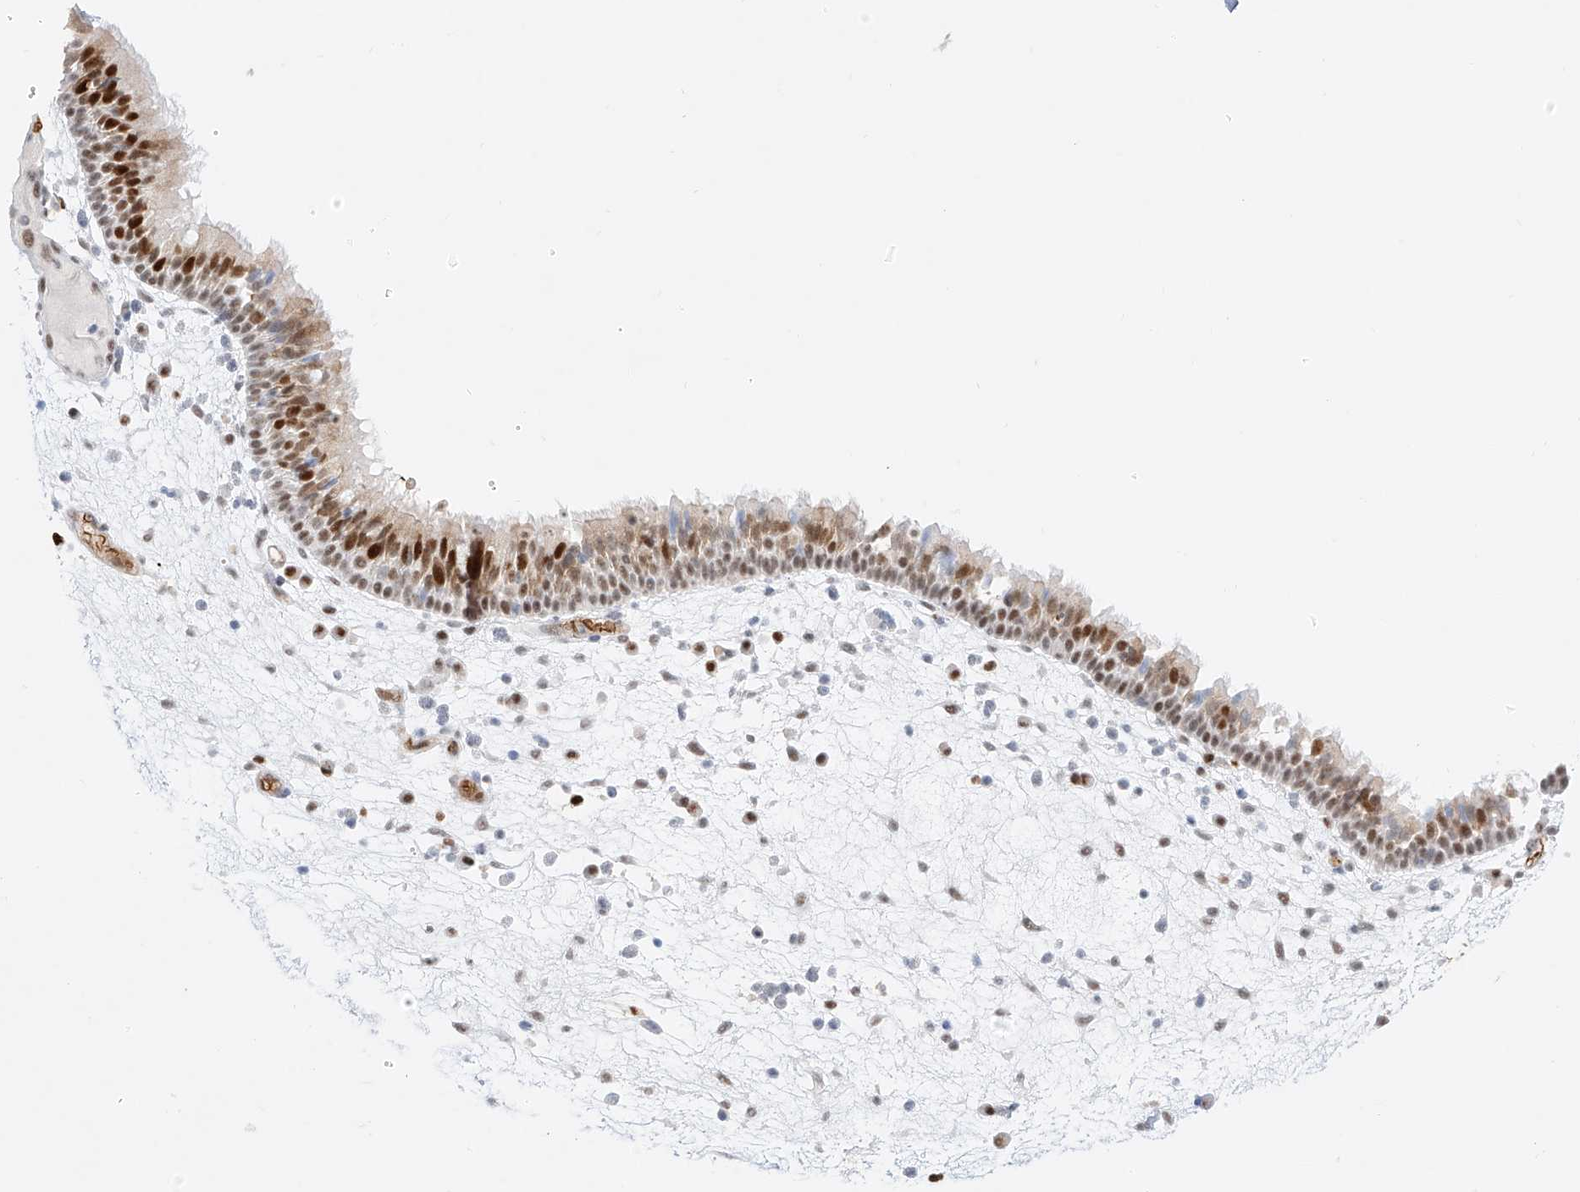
{"staining": {"intensity": "strong", "quantity": "25%-75%", "location": "nuclear"}, "tissue": "nasopharynx", "cell_type": "Respiratory epithelial cells", "image_type": "normal", "snomed": [{"axis": "morphology", "description": "Normal tissue, NOS"}, {"axis": "morphology", "description": "Inflammation, NOS"}, {"axis": "morphology", "description": "Malignant melanoma, Metastatic site"}, {"axis": "topography", "description": "Nasopharynx"}], "caption": "Brown immunohistochemical staining in unremarkable nasopharynx exhibits strong nuclear staining in approximately 25%-75% of respiratory epithelial cells.", "gene": "APIP", "patient": {"sex": "male", "age": 70}}